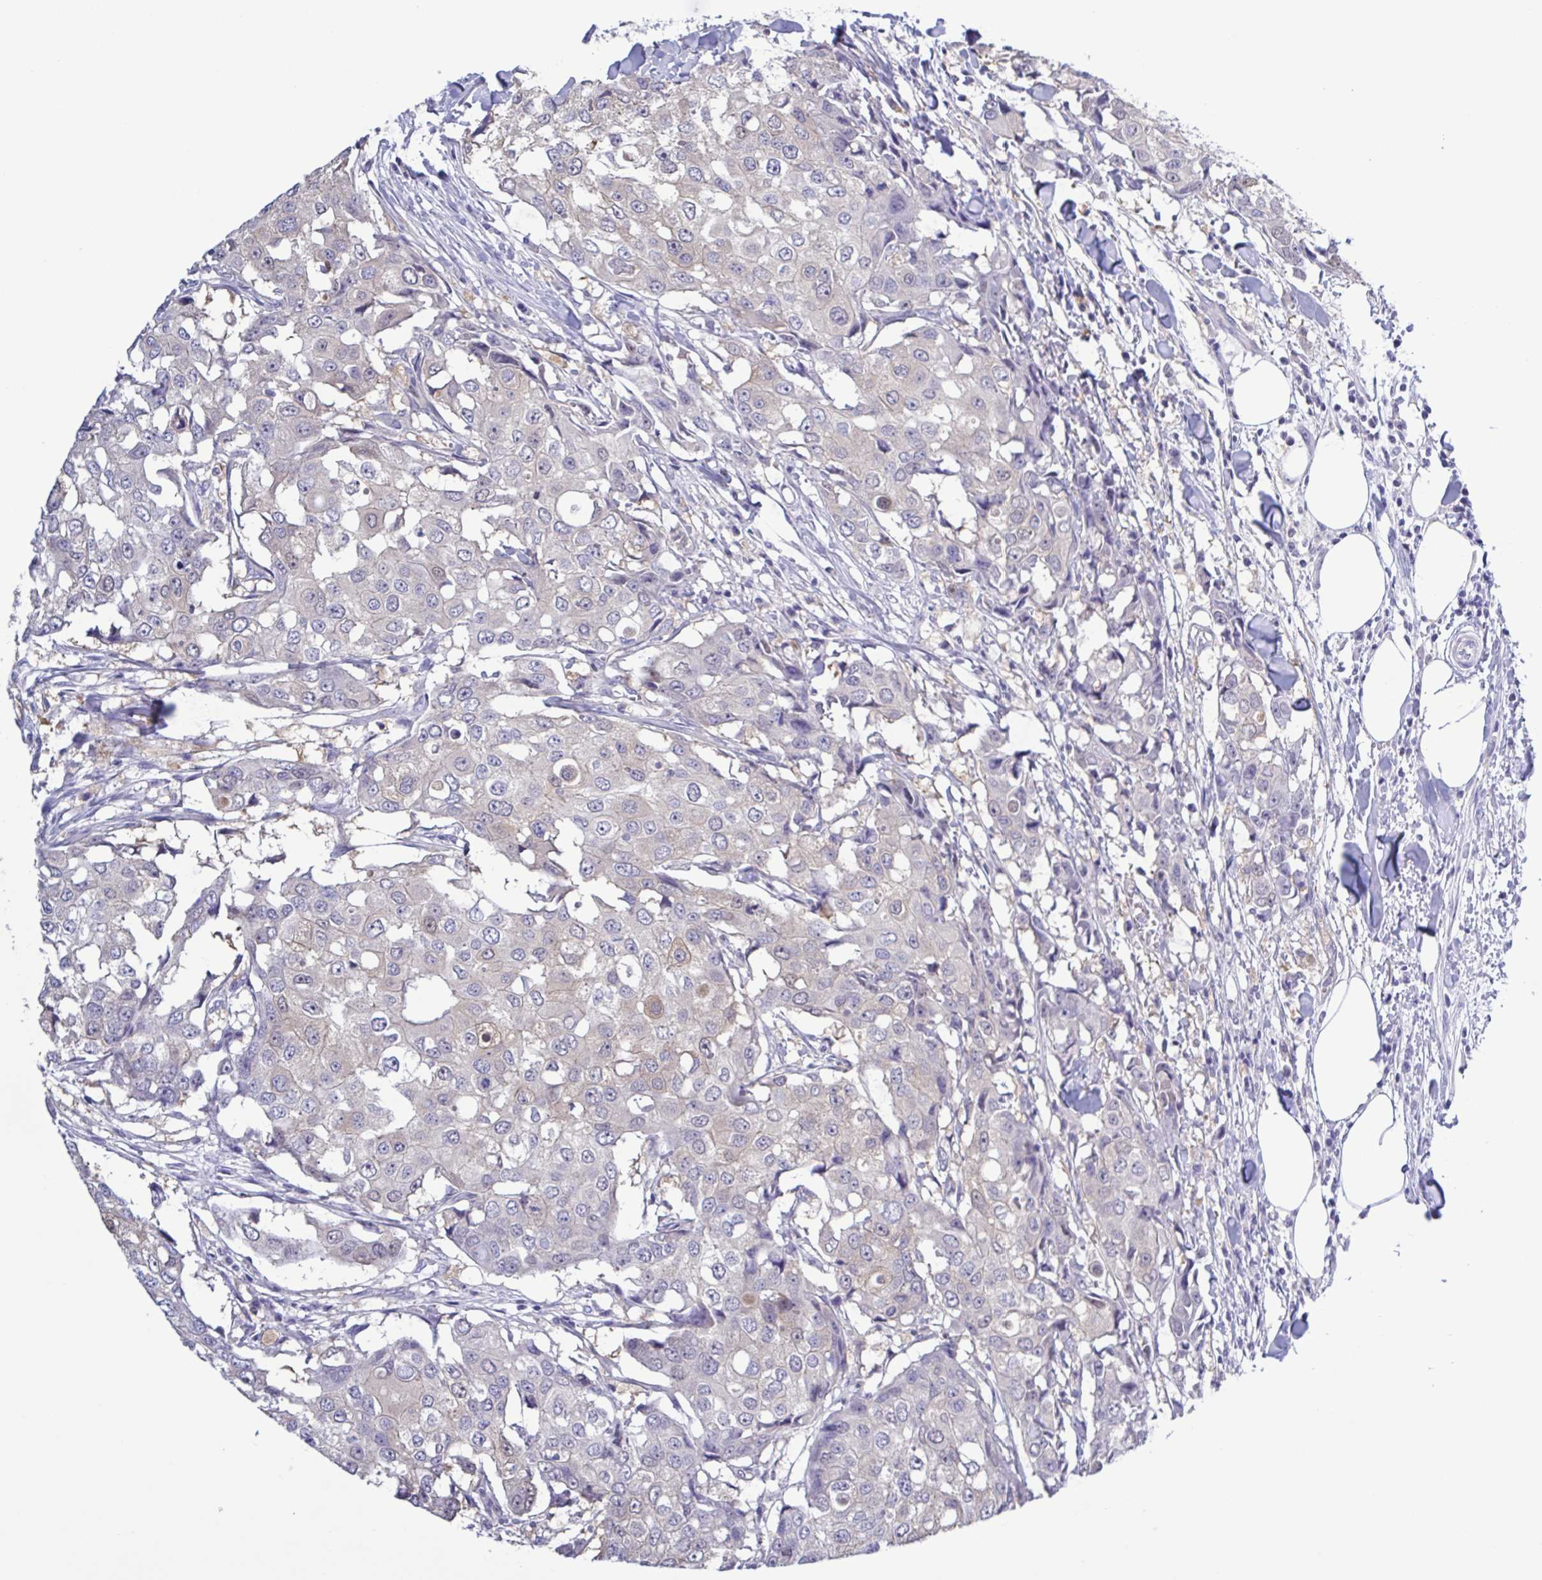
{"staining": {"intensity": "negative", "quantity": "none", "location": "none"}, "tissue": "breast cancer", "cell_type": "Tumor cells", "image_type": "cancer", "snomed": [{"axis": "morphology", "description": "Duct carcinoma"}, {"axis": "topography", "description": "Breast"}], "caption": "High power microscopy image of an immunohistochemistry photomicrograph of breast cancer (infiltrating ductal carcinoma), revealing no significant expression in tumor cells.", "gene": "LDHC", "patient": {"sex": "female", "age": 27}}